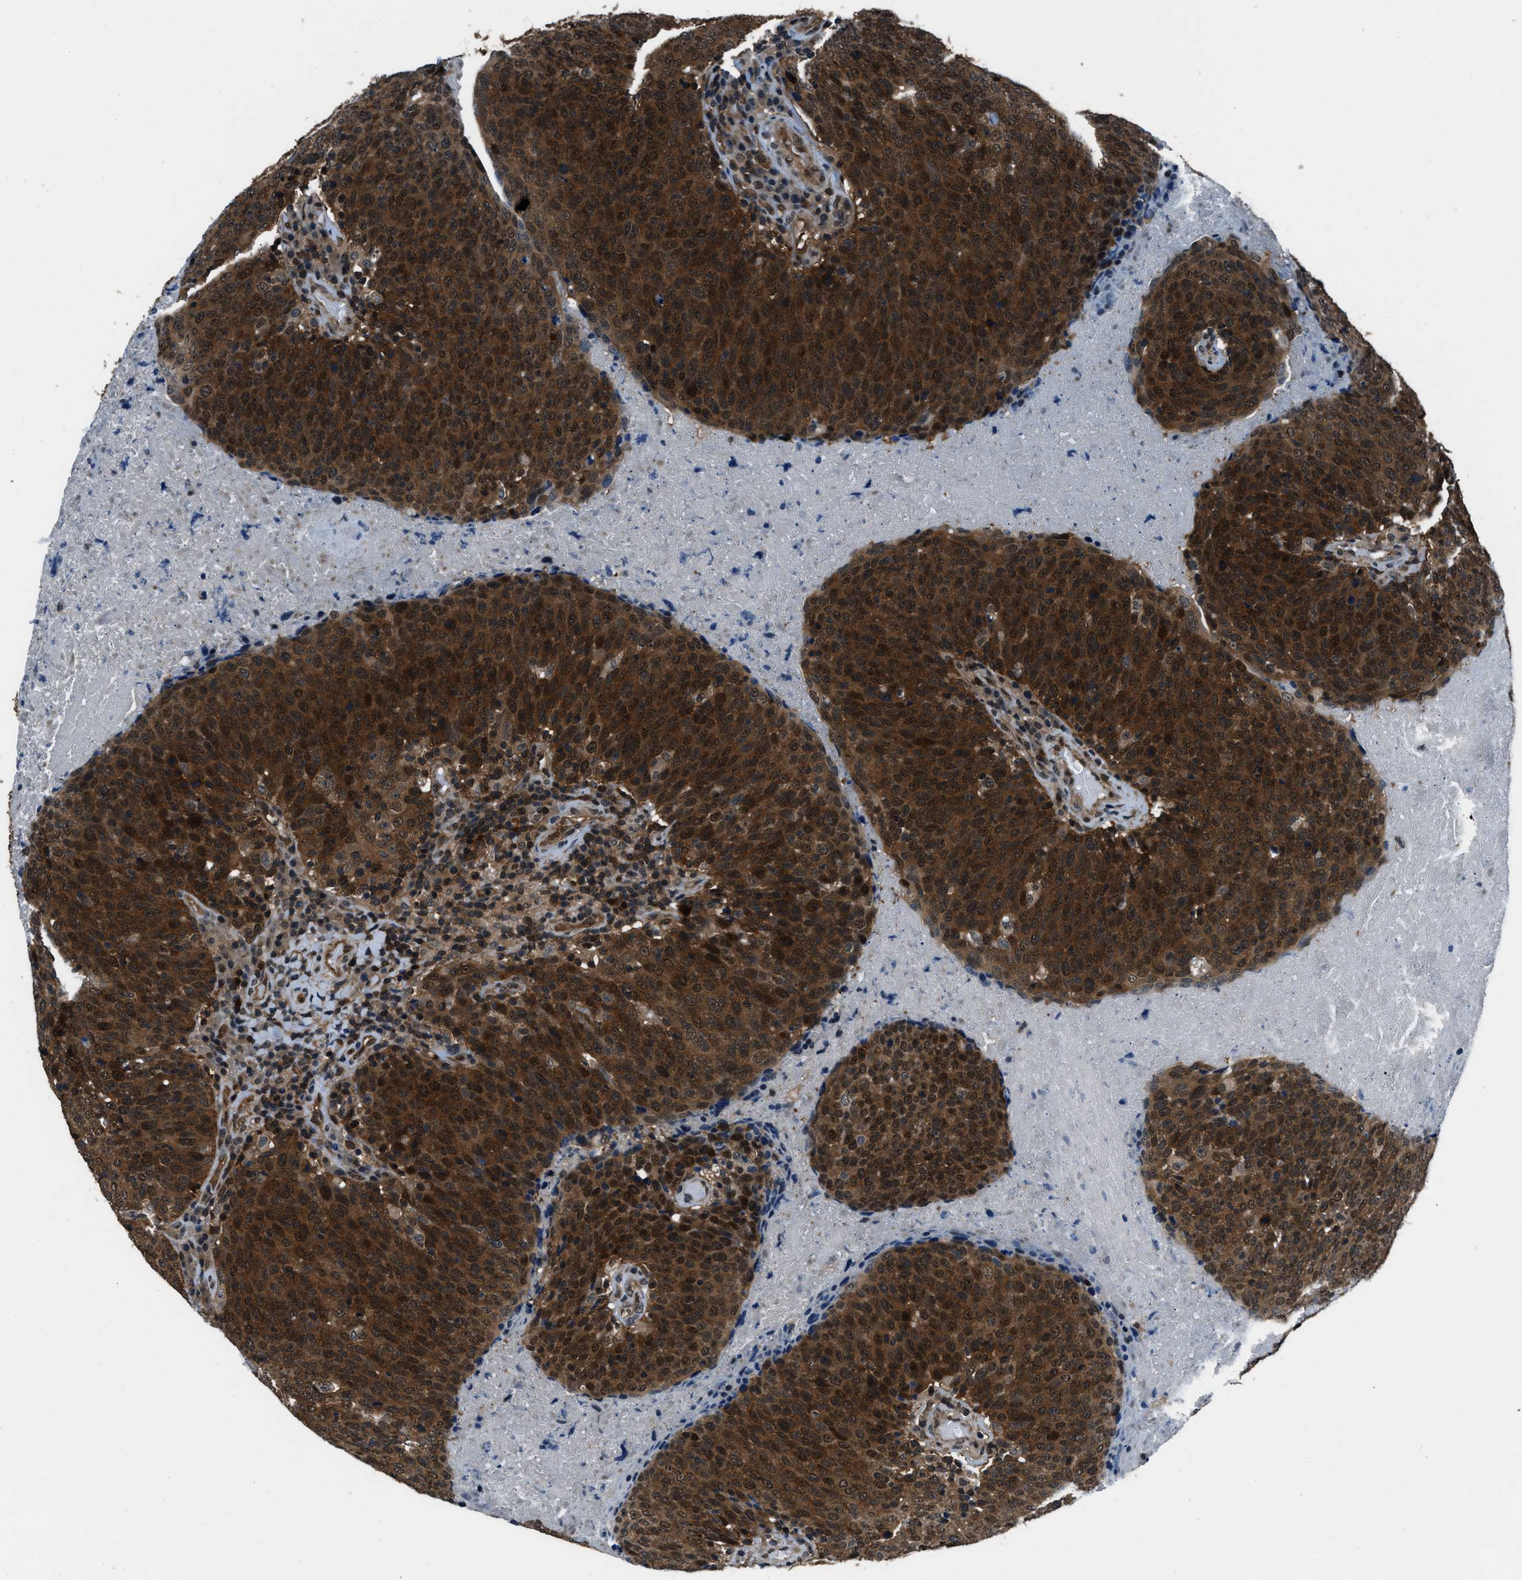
{"staining": {"intensity": "strong", "quantity": ">75%", "location": "cytoplasmic/membranous,nuclear"}, "tissue": "head and neck cancer", "cell_type": "Tumor cells", "image_type": "cancer", "snomed": [{"axis": "morphology", "description": "Squamous cell carcinoma, NOS"}, {"axis": "morphology", "description": "Squamous cell carcinoma, metastatic, NOS"}, {"axis": "topography", "description": "Lymph node"}, {"axis": "topography", "description": "Head-Neck"}], "caption": "Immunohistochemical staining of metastatic squamous cell carcinoma (head and neck) shows high levels of strong cytoplasmic/membranous and nuclear expression in about >75% of tumor cells.", "gene": "NUDCD3", "patient": {"sex": "male", "age": 62}}